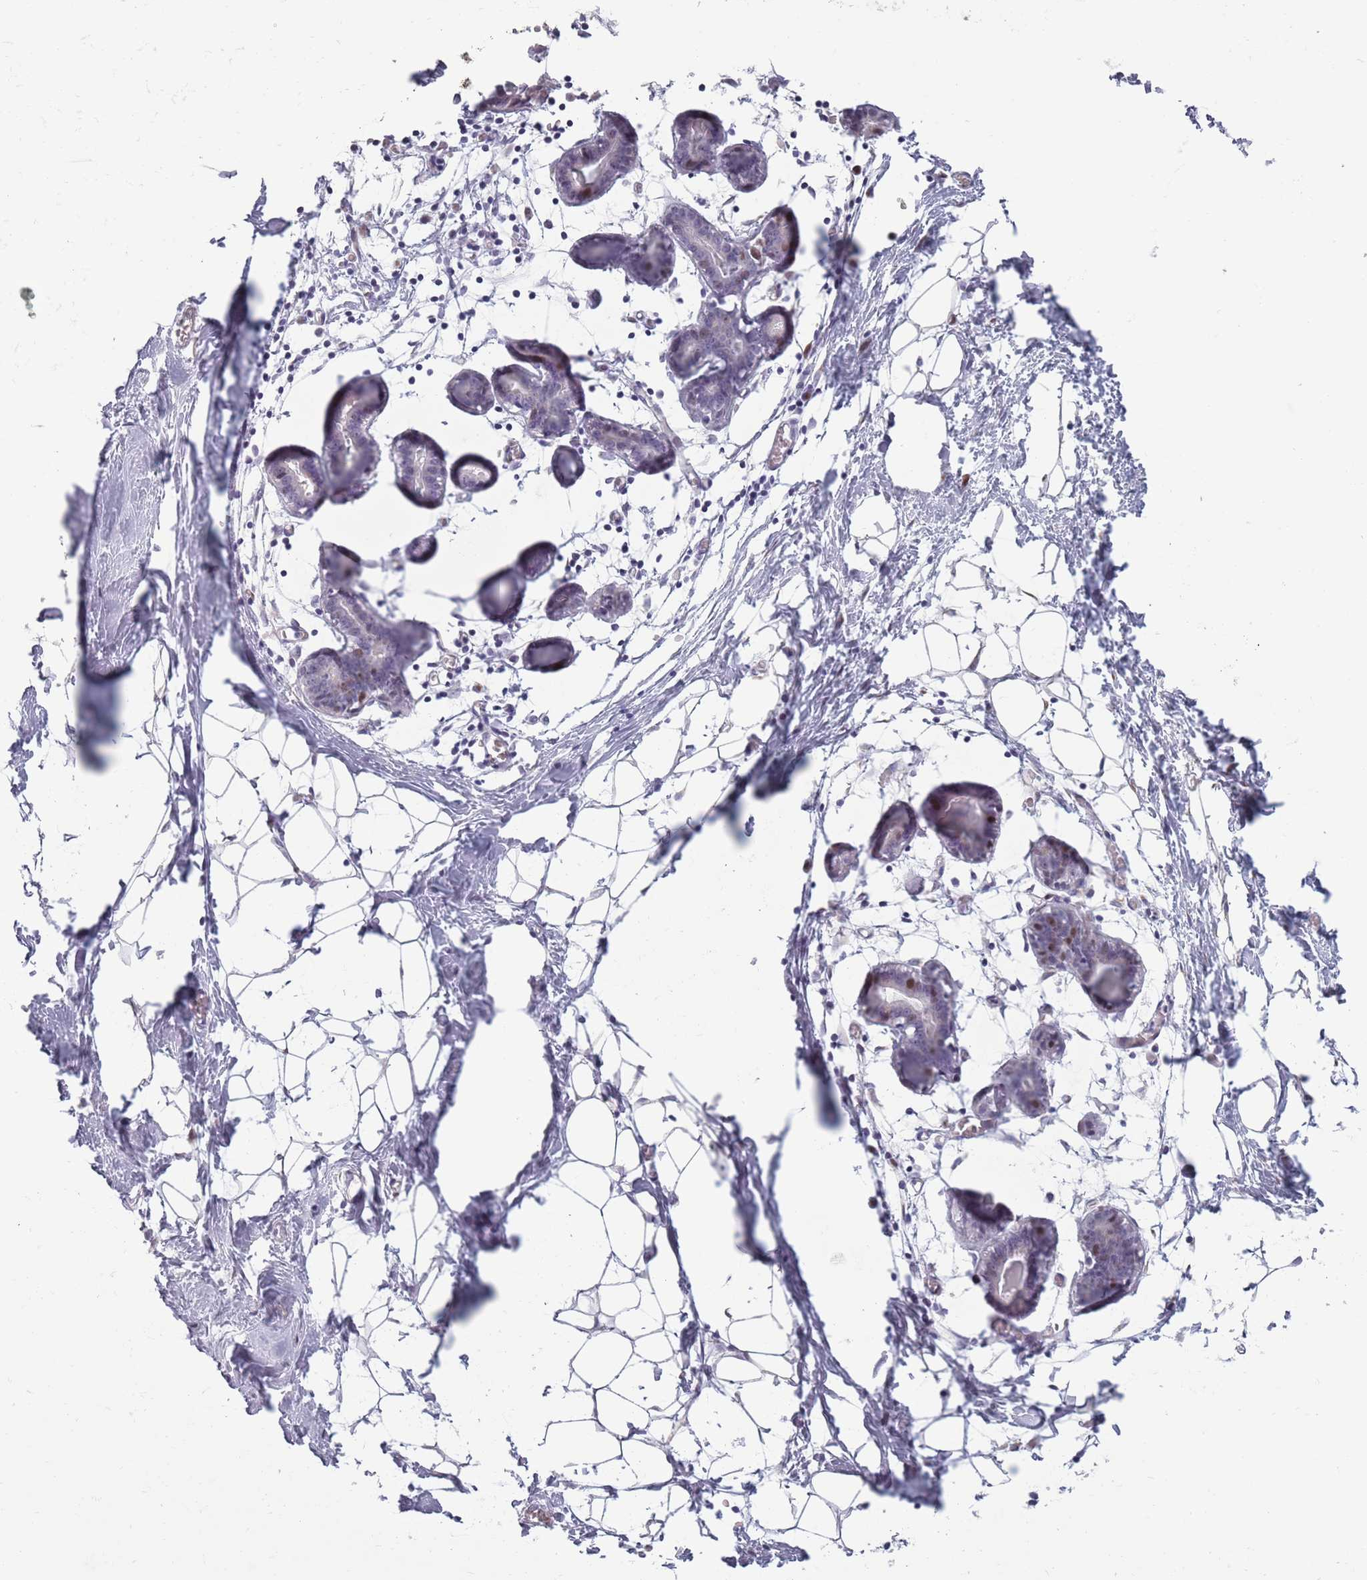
{"staining": {"intensity": "negative", "quantity": "none", "location": "none"}, "tissue": "breast", "cell_type": "Adipocytes", "image_type": "normal", "snomed": [{"axis": "morphology", "description": "Normal tissue, NOS"}, {"axis": "topography", "description": "Breast"}], "caption": "IHC image of unremarkable breast: human breast stained with DAB (3,3'-diaminobenzidine) exhibits no significant protein staining in adipocytes.", "gene": "ZKSCAN2", "patient": {"sex": "female", "age": 27}}